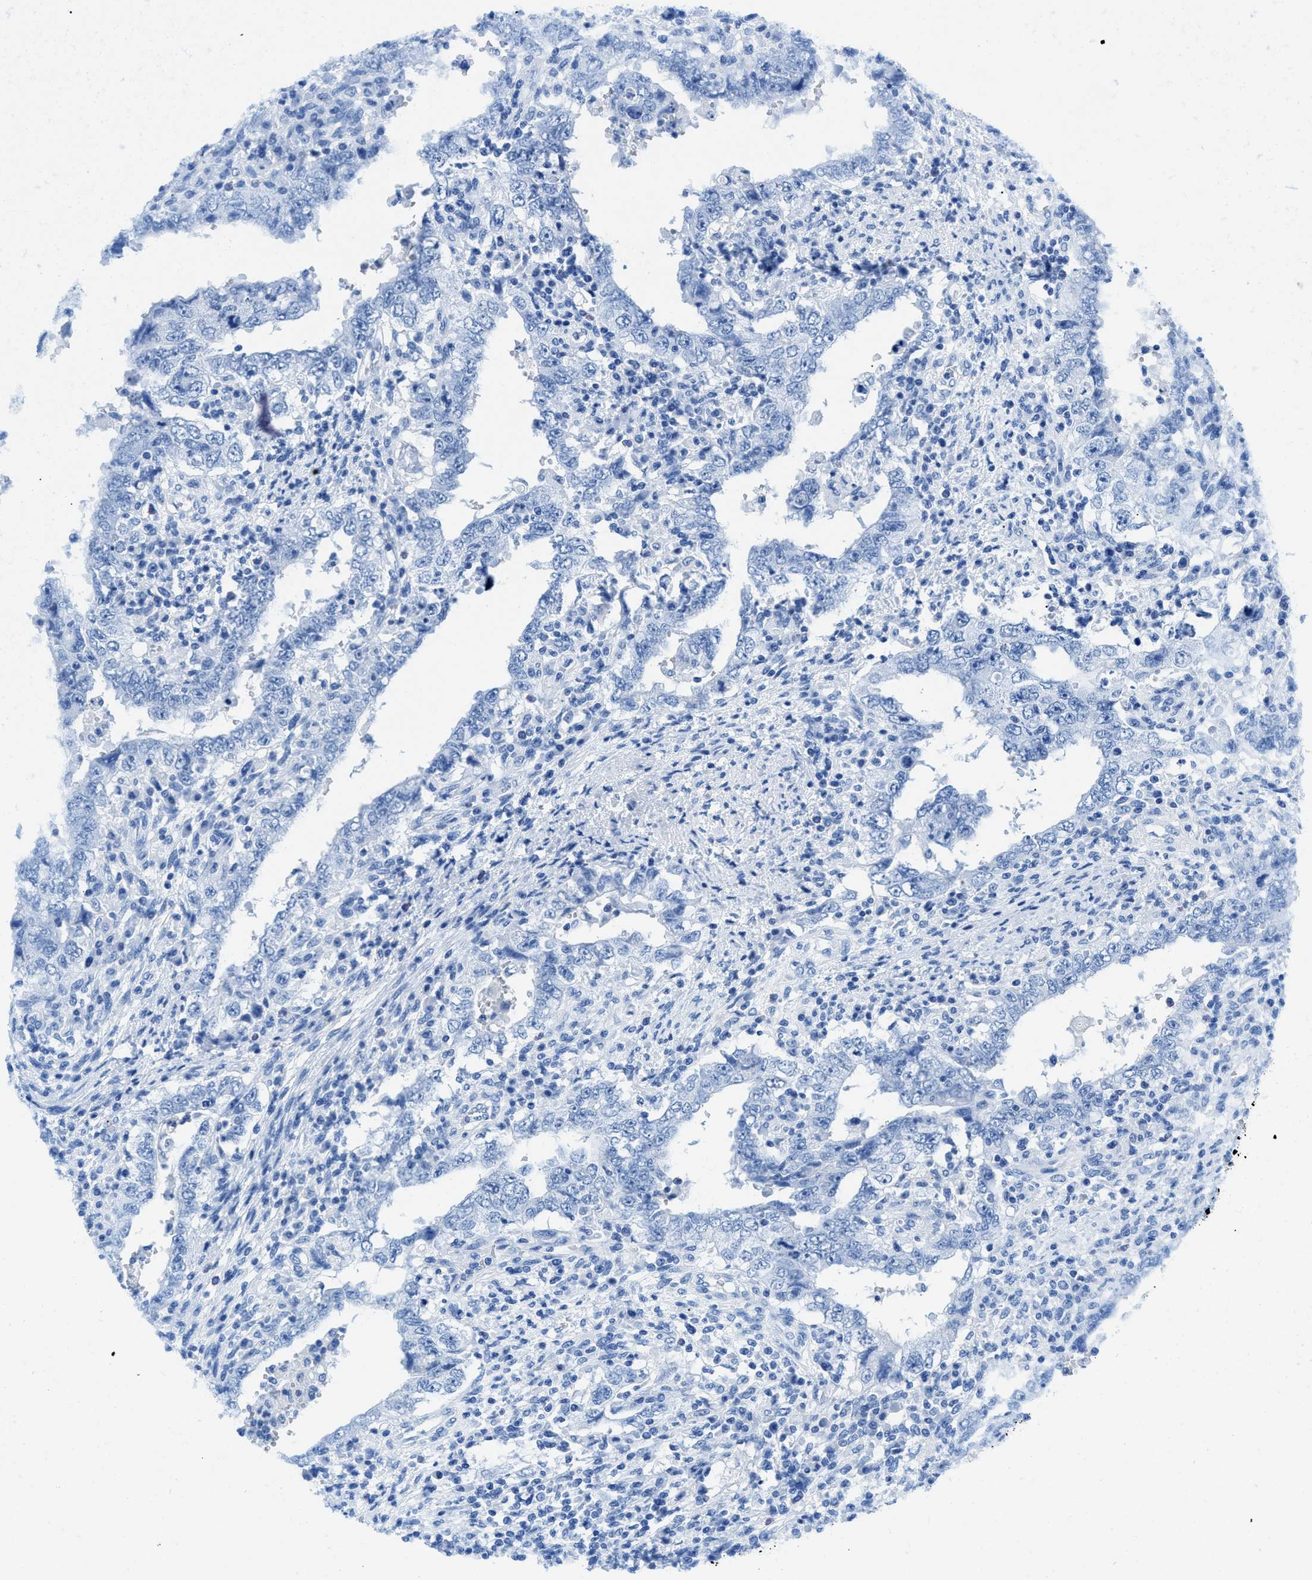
{"staining": {"intensity": "negative", "quantity": "none", "location": "none"}, "tissue": "testis cancer", "cell_type": "Tumor cells", "image_type": "cancer", "snomed": [{"axis": "morphology", "description": "Carcinoma, Embryonal, NOS"}, {"axis": "topography", "description": "Testis"}], "caption": "There is no significant positivity in tumor cells of testis cancer (embryonal carcinoma).", "gene": "SLC10A6", "patient": {"sex": "male", "age": 26}}